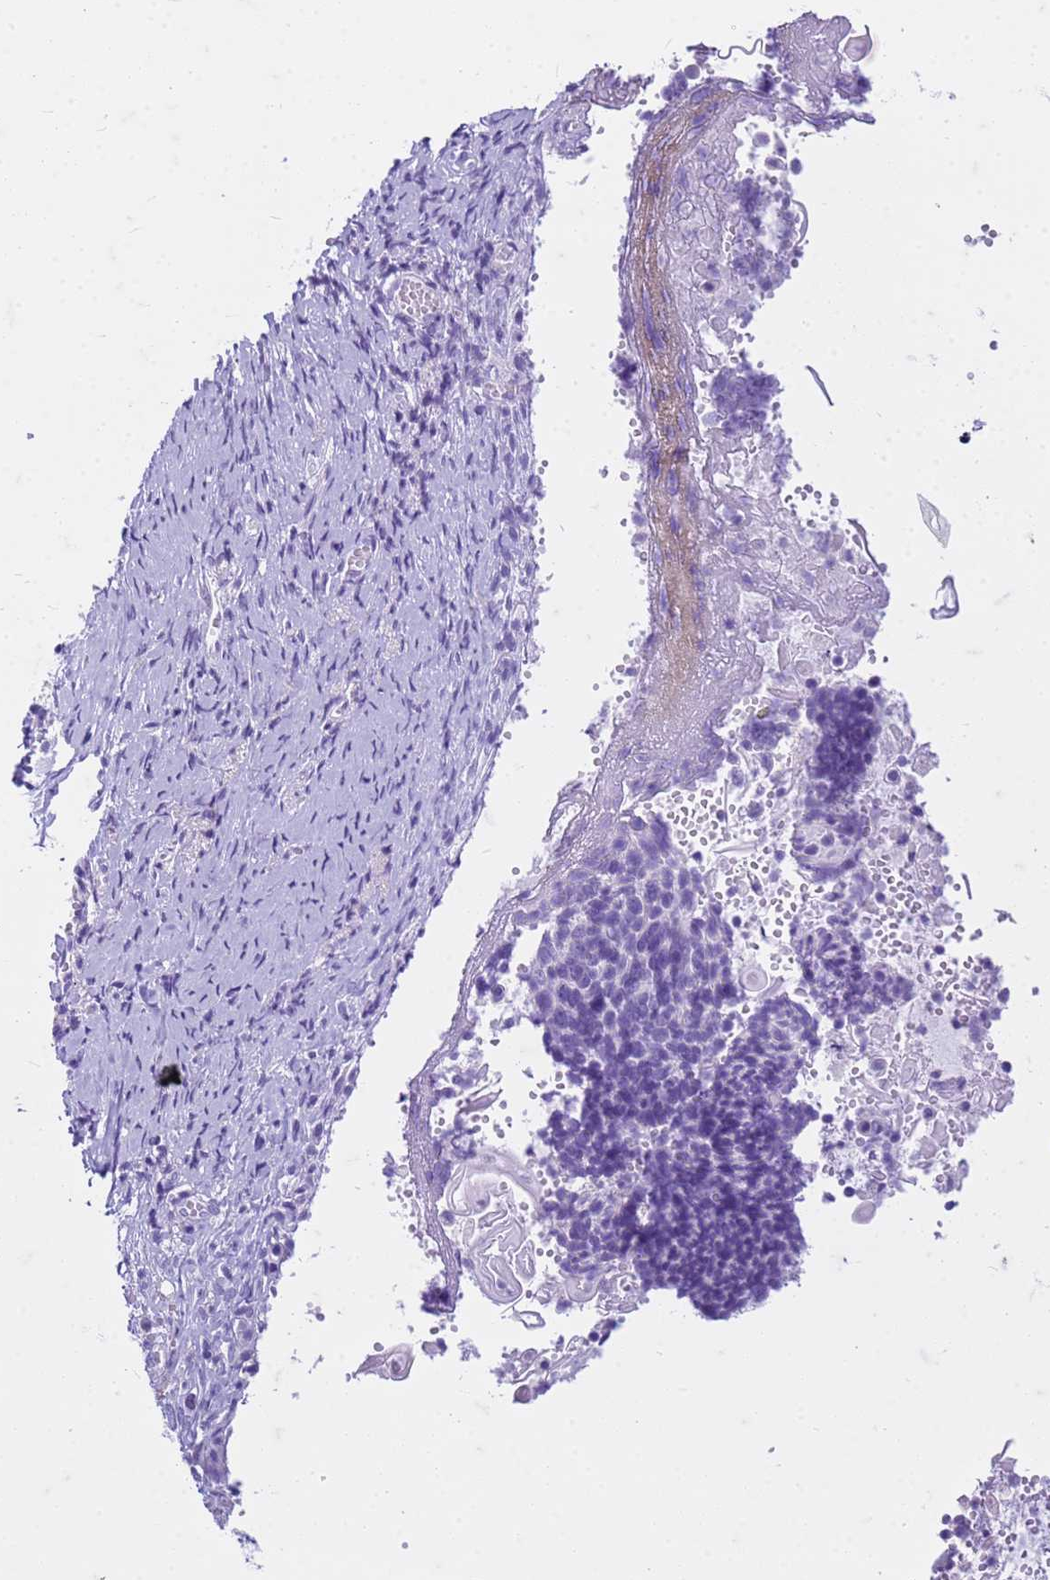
{"staining": {"intensity": "negative", "quantity": "none", "location": "none"}, "tissue": "cervical cancer", "cell_type": "Tumor cells", "image_type": "cancer", "snomed": [{"axis": "morphology", "description": "Normal tissue, NOS"}, {"axis": "morphology", "description": "Squamous cell carcinoma, NOS"}, {"axis": "topography", "description": "Cervix"}], "caption": "The image shows no staining of tumor cells in cervical squamous cell carcinoma. (Immunohistochemistry (ihc), brightfield microscopy, high magnification).", "gene": "CFAP100", "patient": {"sex": "female", "age": 39}}